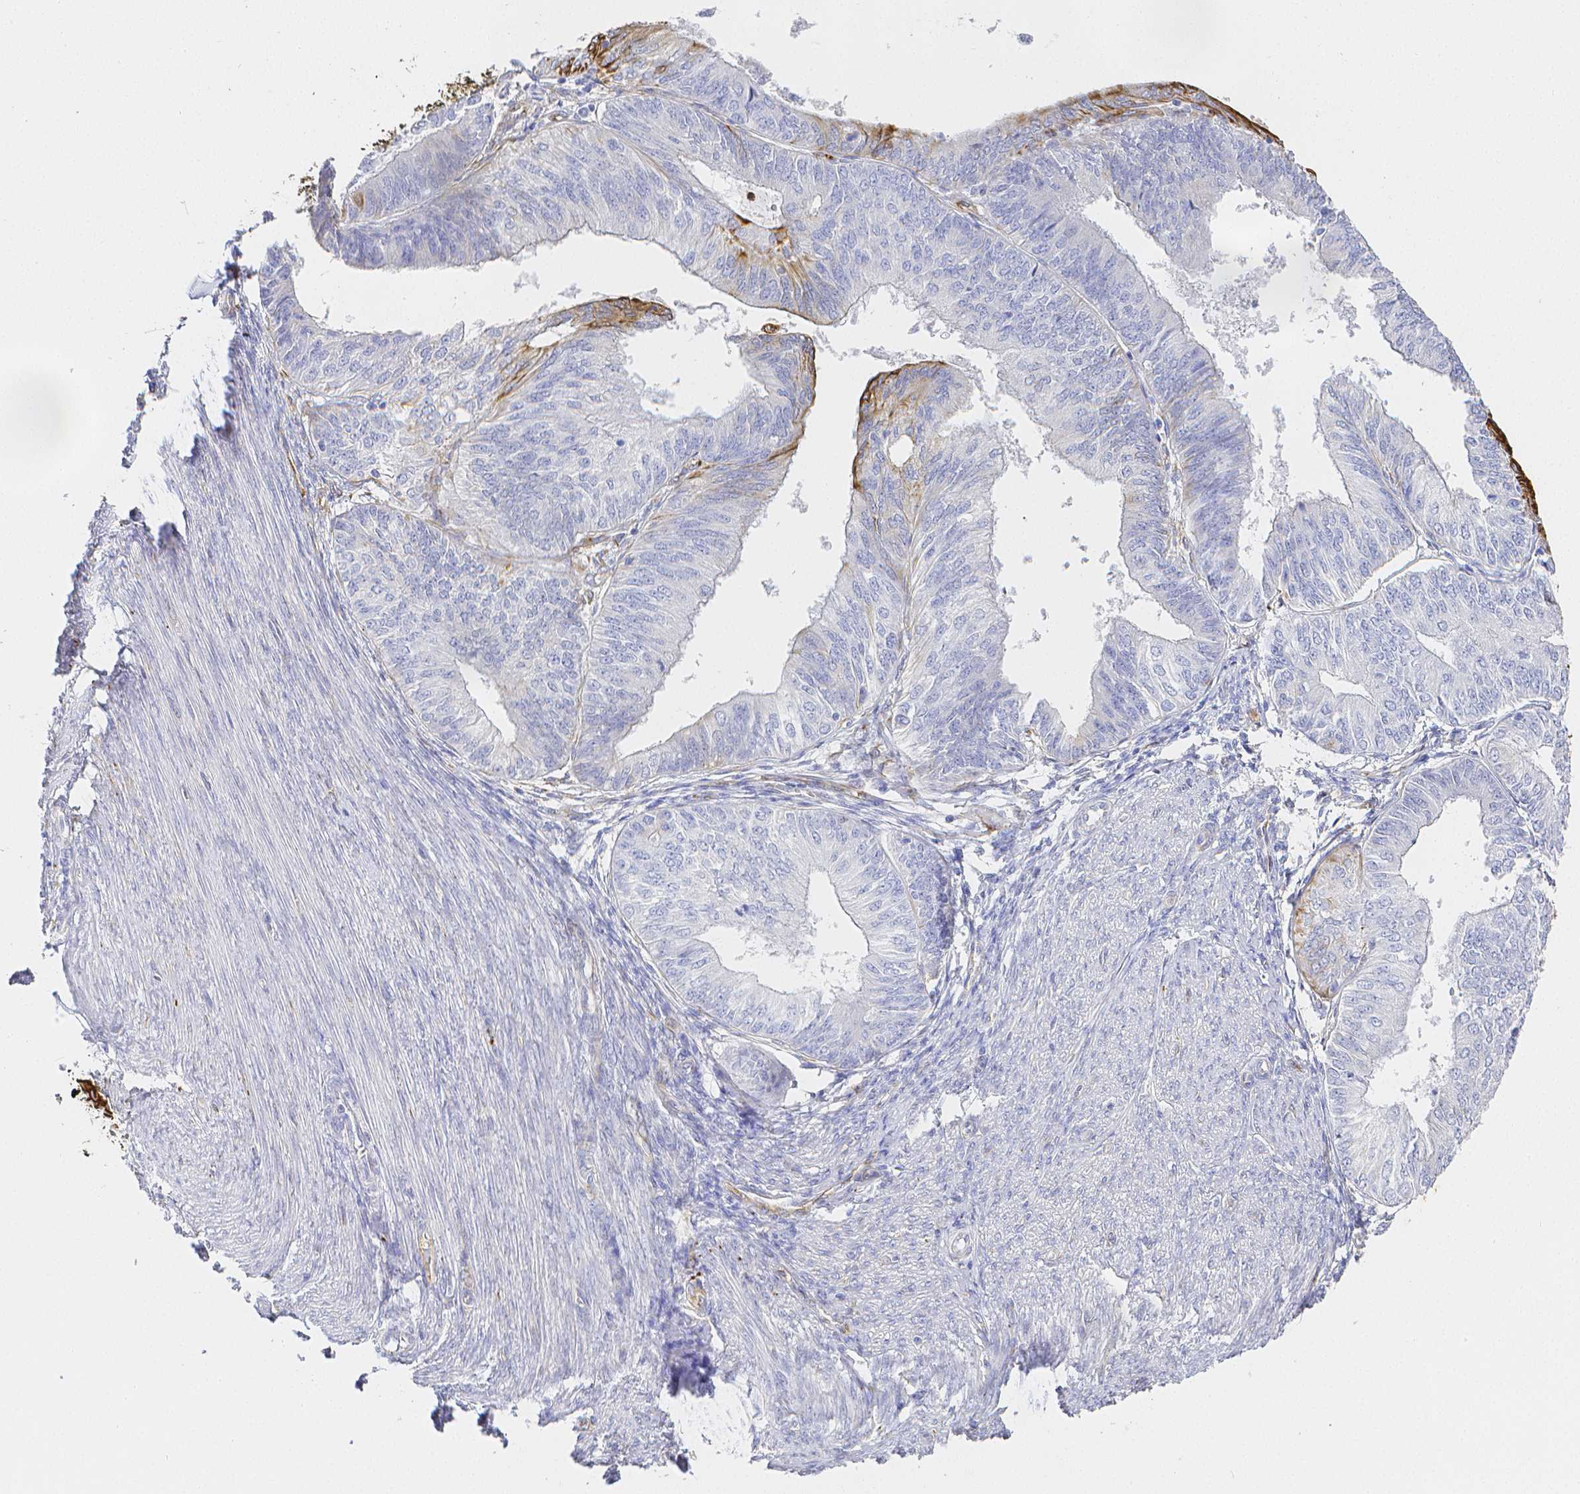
{"staining": {"intensity": "negative", "quantity": "none", "location": "none"}, "tissue": "endometrial cancer", "cell_type": "Tumor cells", "image_type": "cancer", "snomed": [{"axis": "morphology", "description": "Adenocarcinoma, NOS"}, {"axis": "topography", "description": "Endometrium"}], "caption": "This is an immunohistochemistry (IHC) micrograph of human endometrial cancer. There is no positivity in tumor cells.", "gene": "SMURF1", "patient": {"sex": "female", "age": 58}}